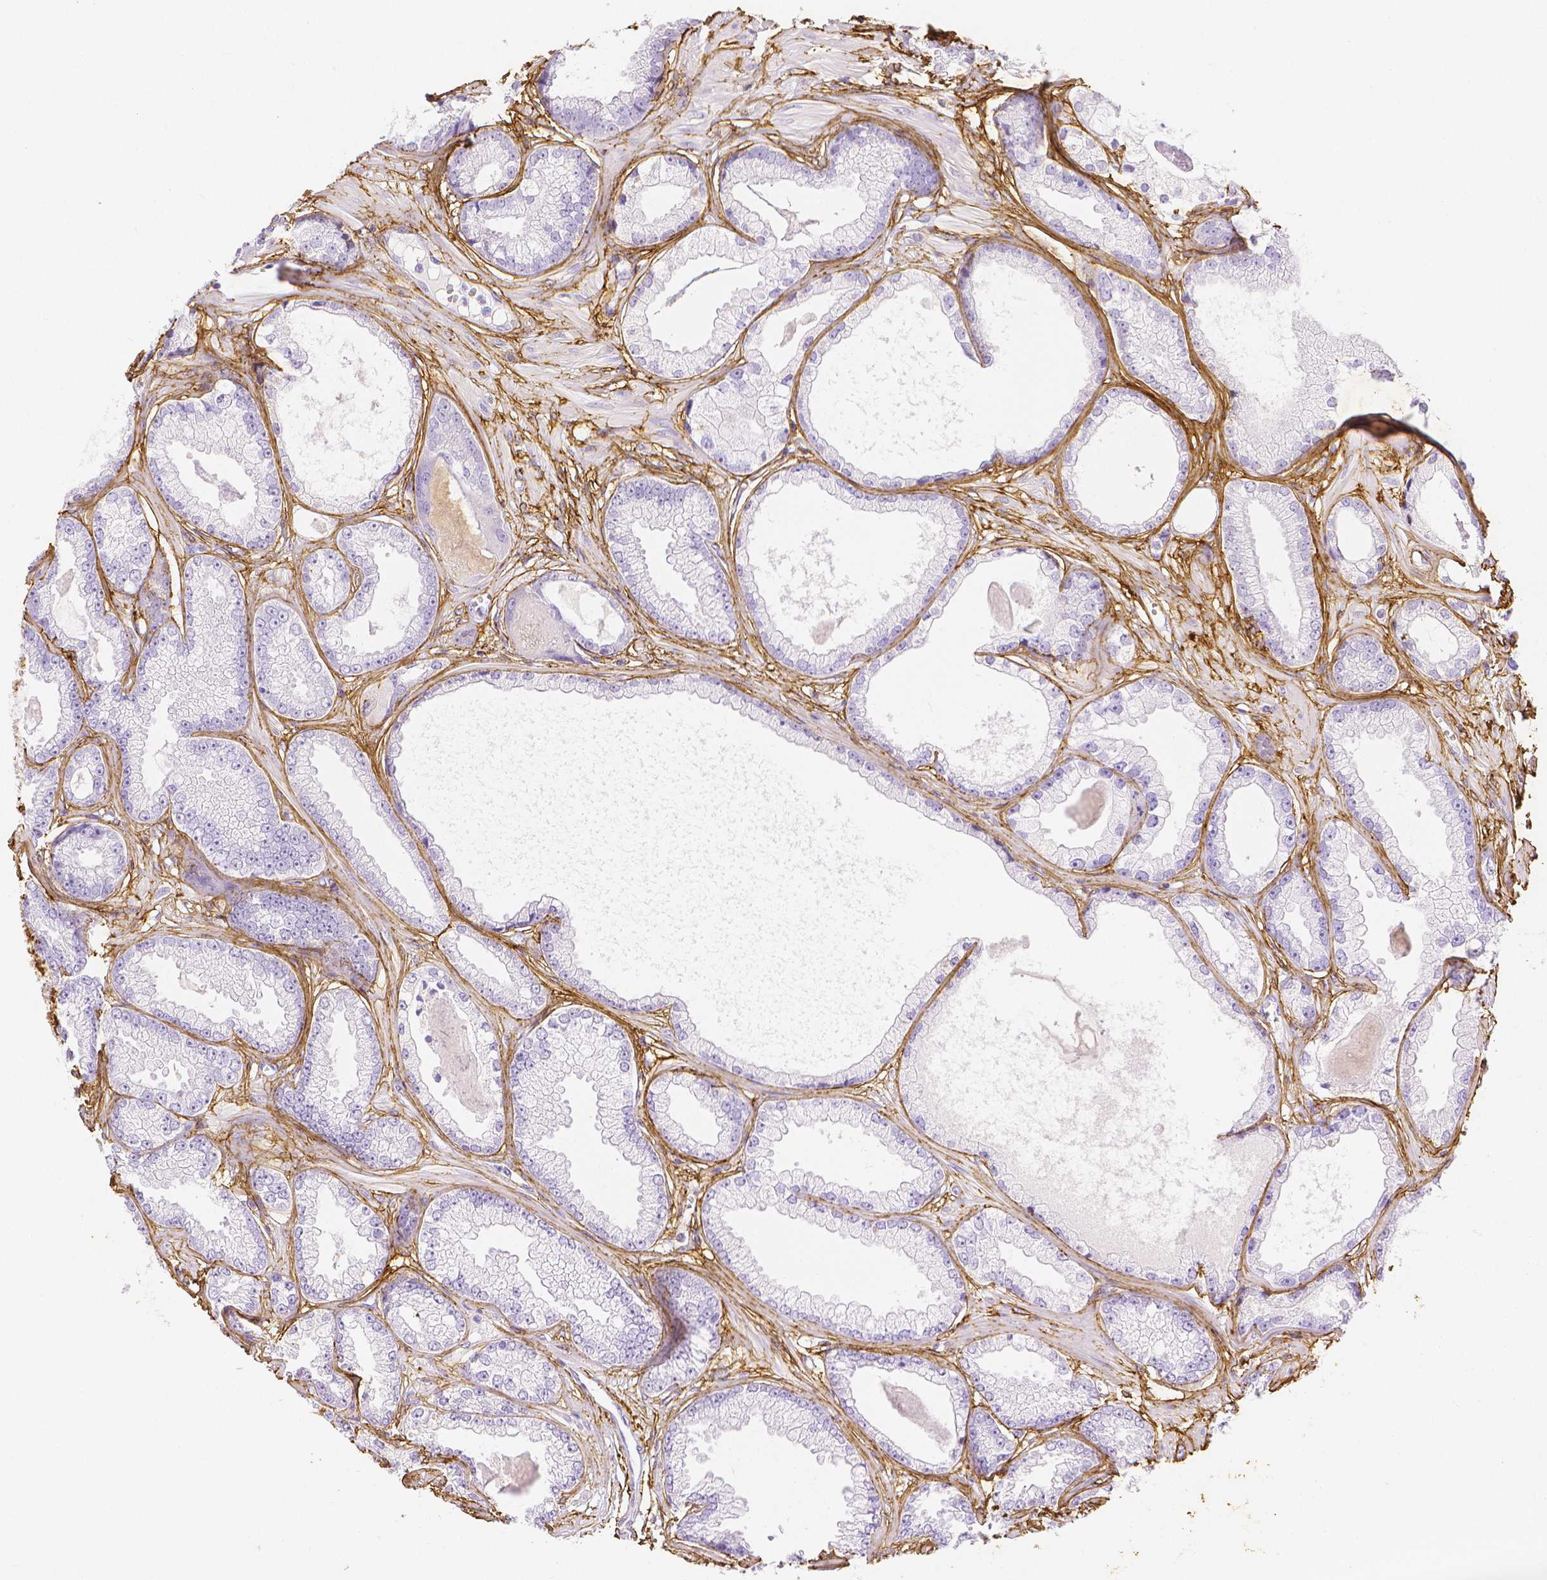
{"staining": {"intensity": "negative", "quantity": "none", "location": "none"}, "tissue": "prostate cancer", "cell_type": "Tumor cells", "image_type": "cancer", "snomed": [{"axis": "morphology", "description": "Adenocarcinoma, Low grade"}, {"axis": "topography", "description": "Prostate"}], "caption": "Photomicrograph shows no protein staining in tumor cells of prostate cancer tissue.", "gene": "FBN1", "patient": {"sex": "male", "age": 64}}